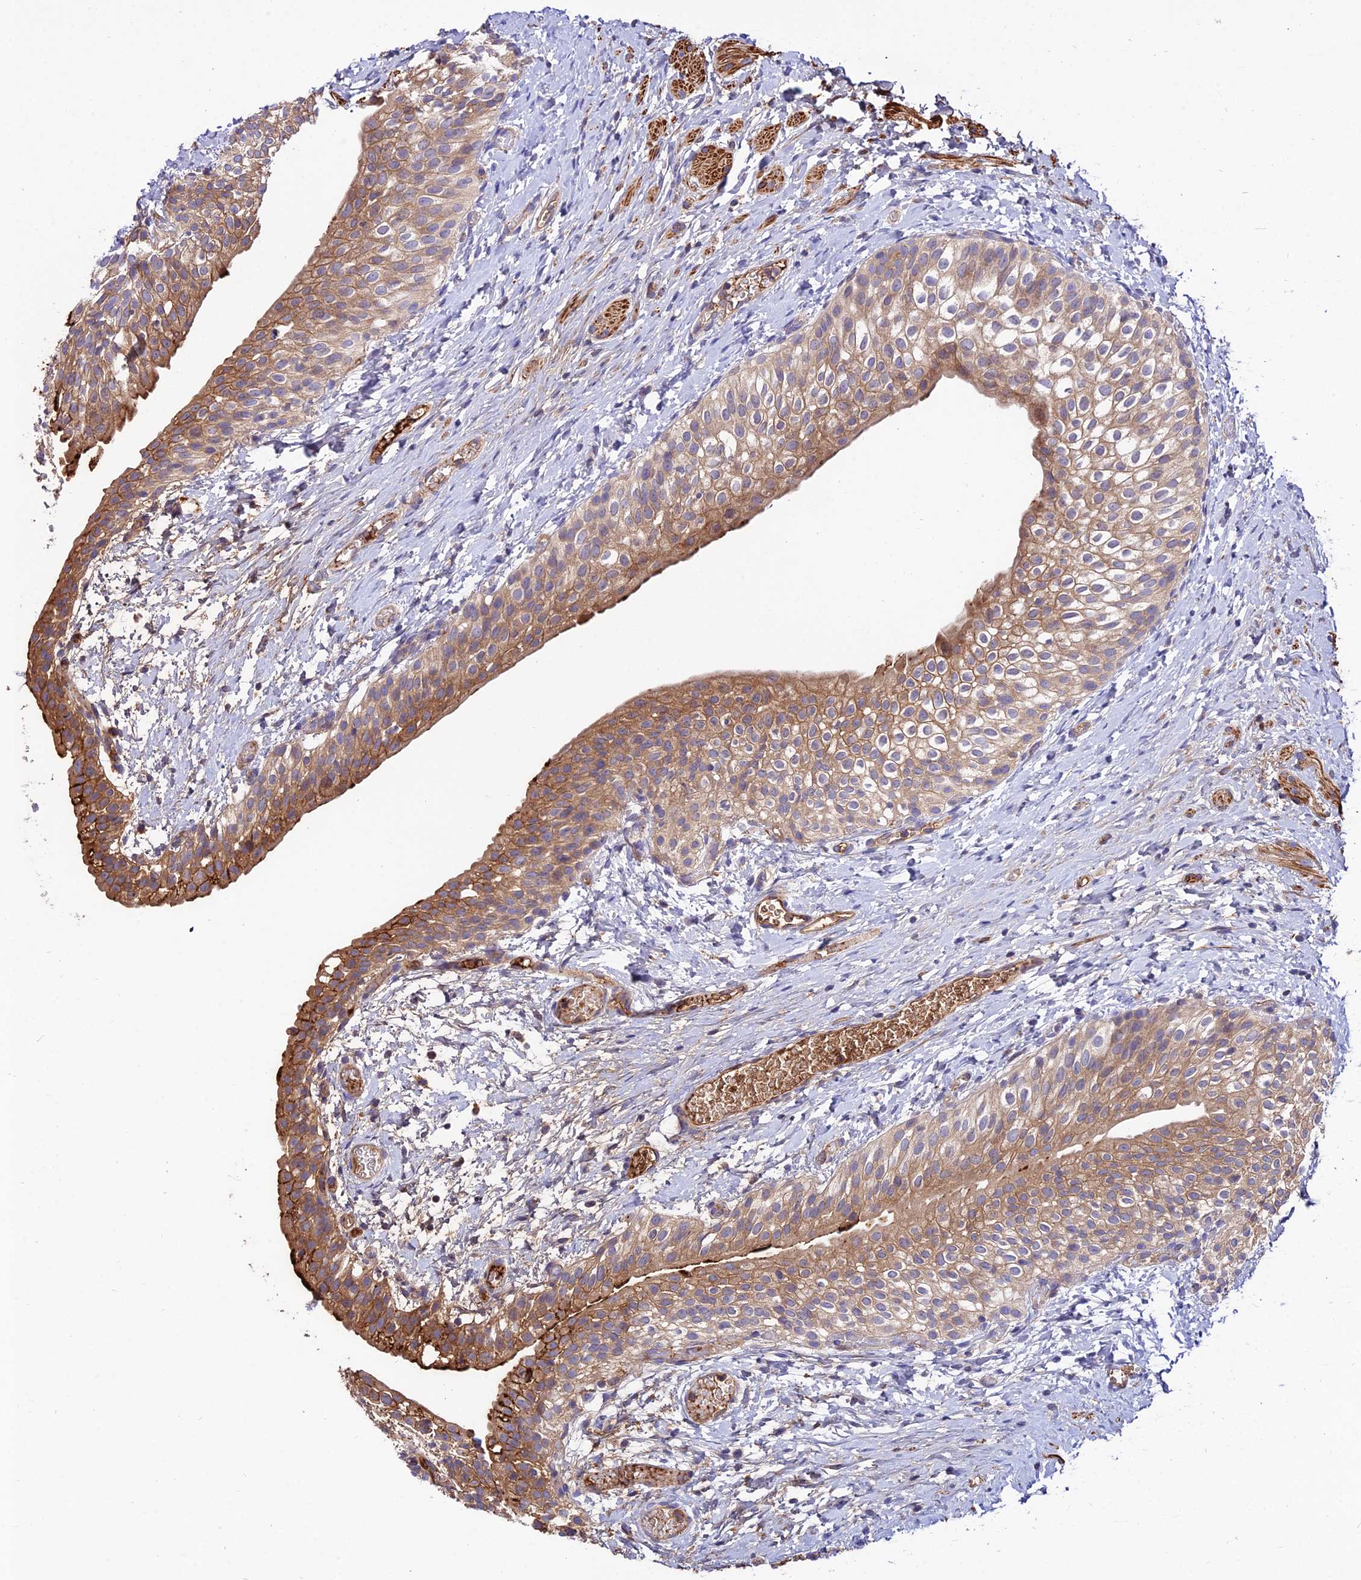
{"staining": {"intensity": "strong", "quantity": ">75%", "location": "cytoplasmic/membranous"}, "tissue": "urinary bladder", "cell_type": "Urothelial cells", "image_type": "normal", "snomed": [{"axis": "morphology", "description": "Normal tissue, NOS"}, {"axis": "topography", "description": "Urinary bladder"}], "caption": "Urothelial cells reveal high levels of strong cytoplasmic/membranous positivity in approximately >75% of cells in unremarkable human urinary bladder. (IHC, brightfield microscopy, high magnification).", "gene": "PYM1", "patient": {"sex": "male", "age": 1}}